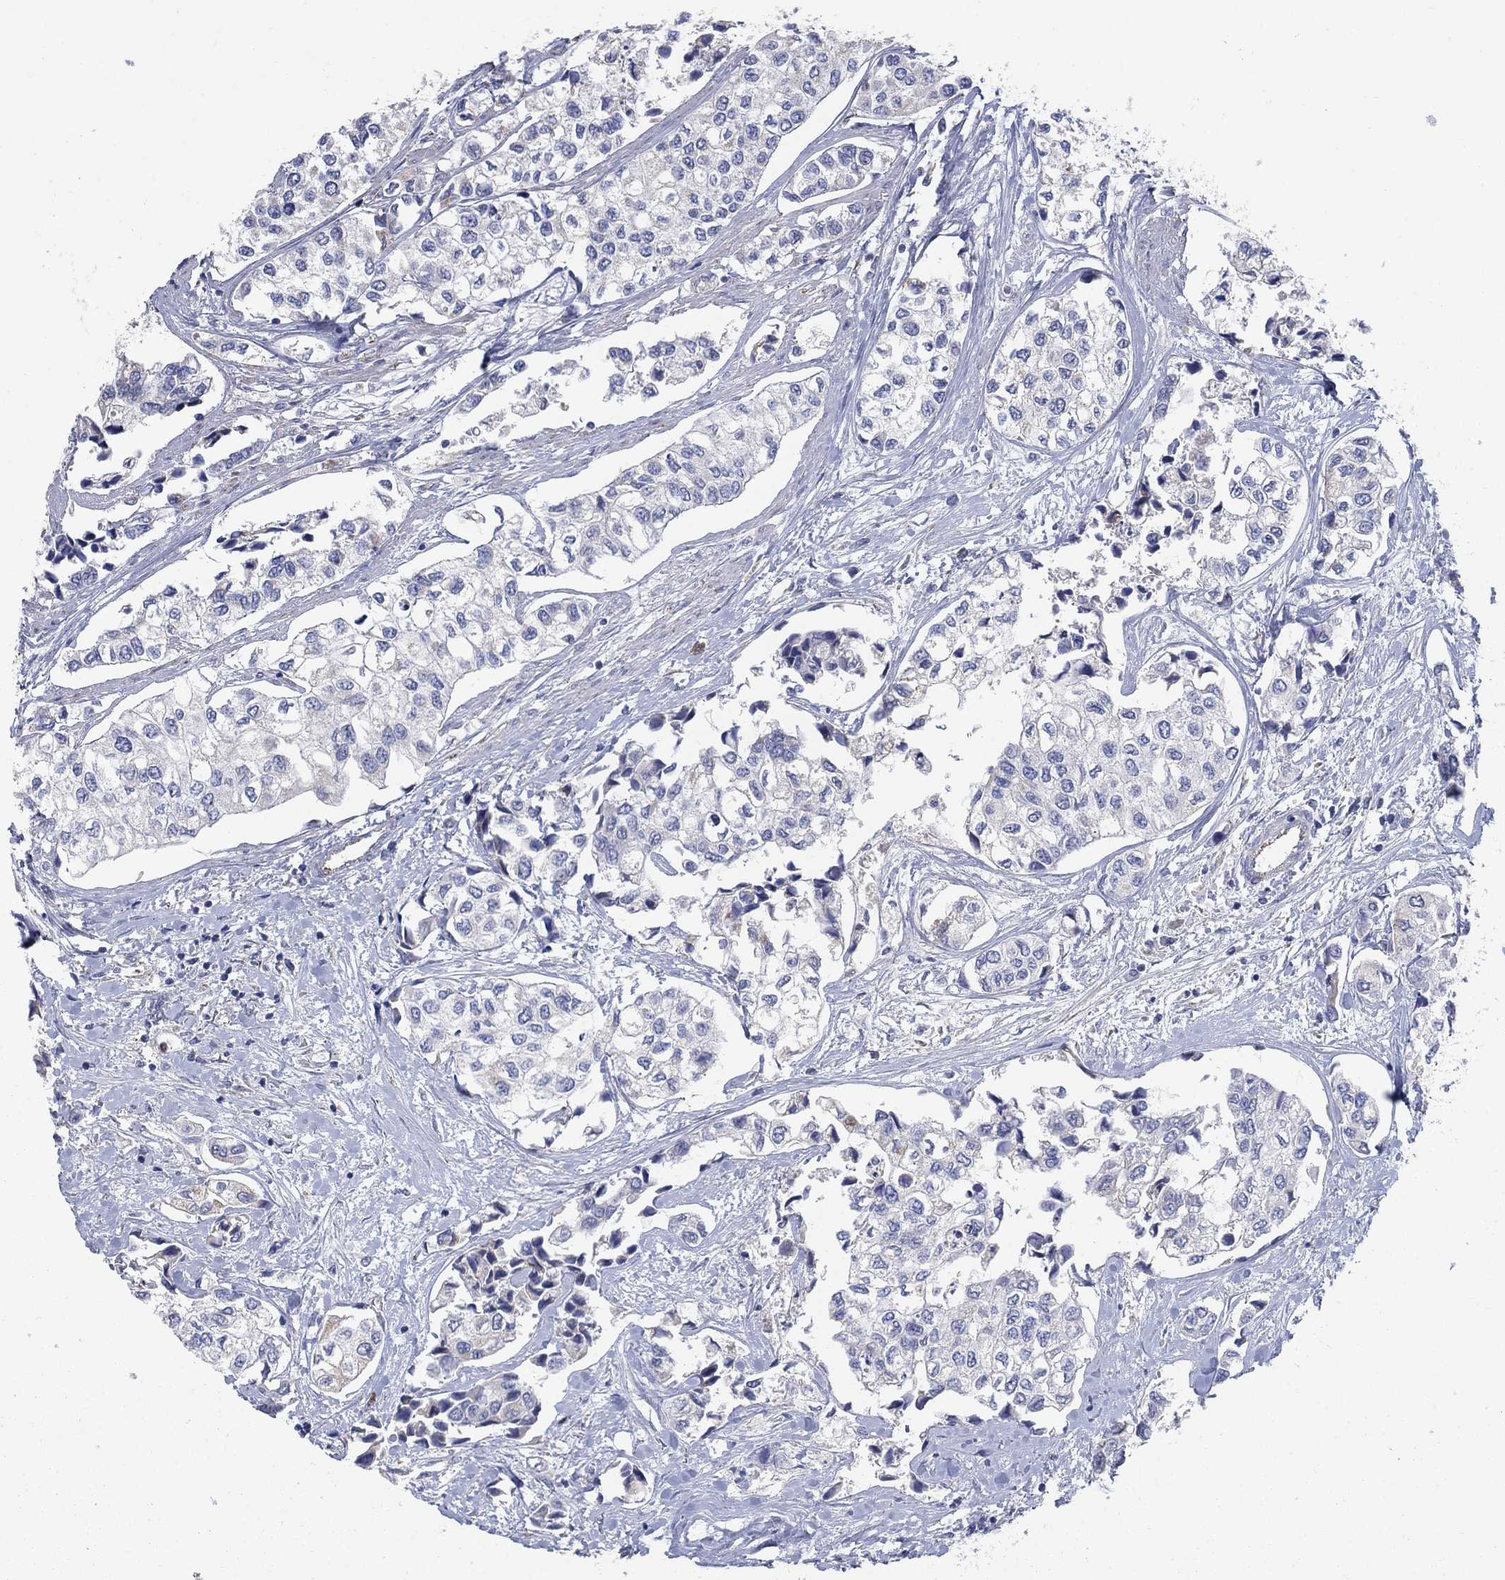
{"staining": {"intensity": "negative", "quantity": "none", "location": "none"}, "tissue": "urothelial cancer", "cell_type": "Tumor cells", "image_type": "cancer", "snomed": [{"axis": "morphology", "description": "Urothelial carcinoma, High grade"}, {"axis": "topography", "description": "Urinary bladder"}], "caption": "High magnification brightfield microscopy of urothelial cancer stained with DAB (brown) and counterstained with hematoxylin (blue): tumor cells show no significant positivity.", "gene": "PNPLA2", "patient": {"sex": "male", "age": 73}}